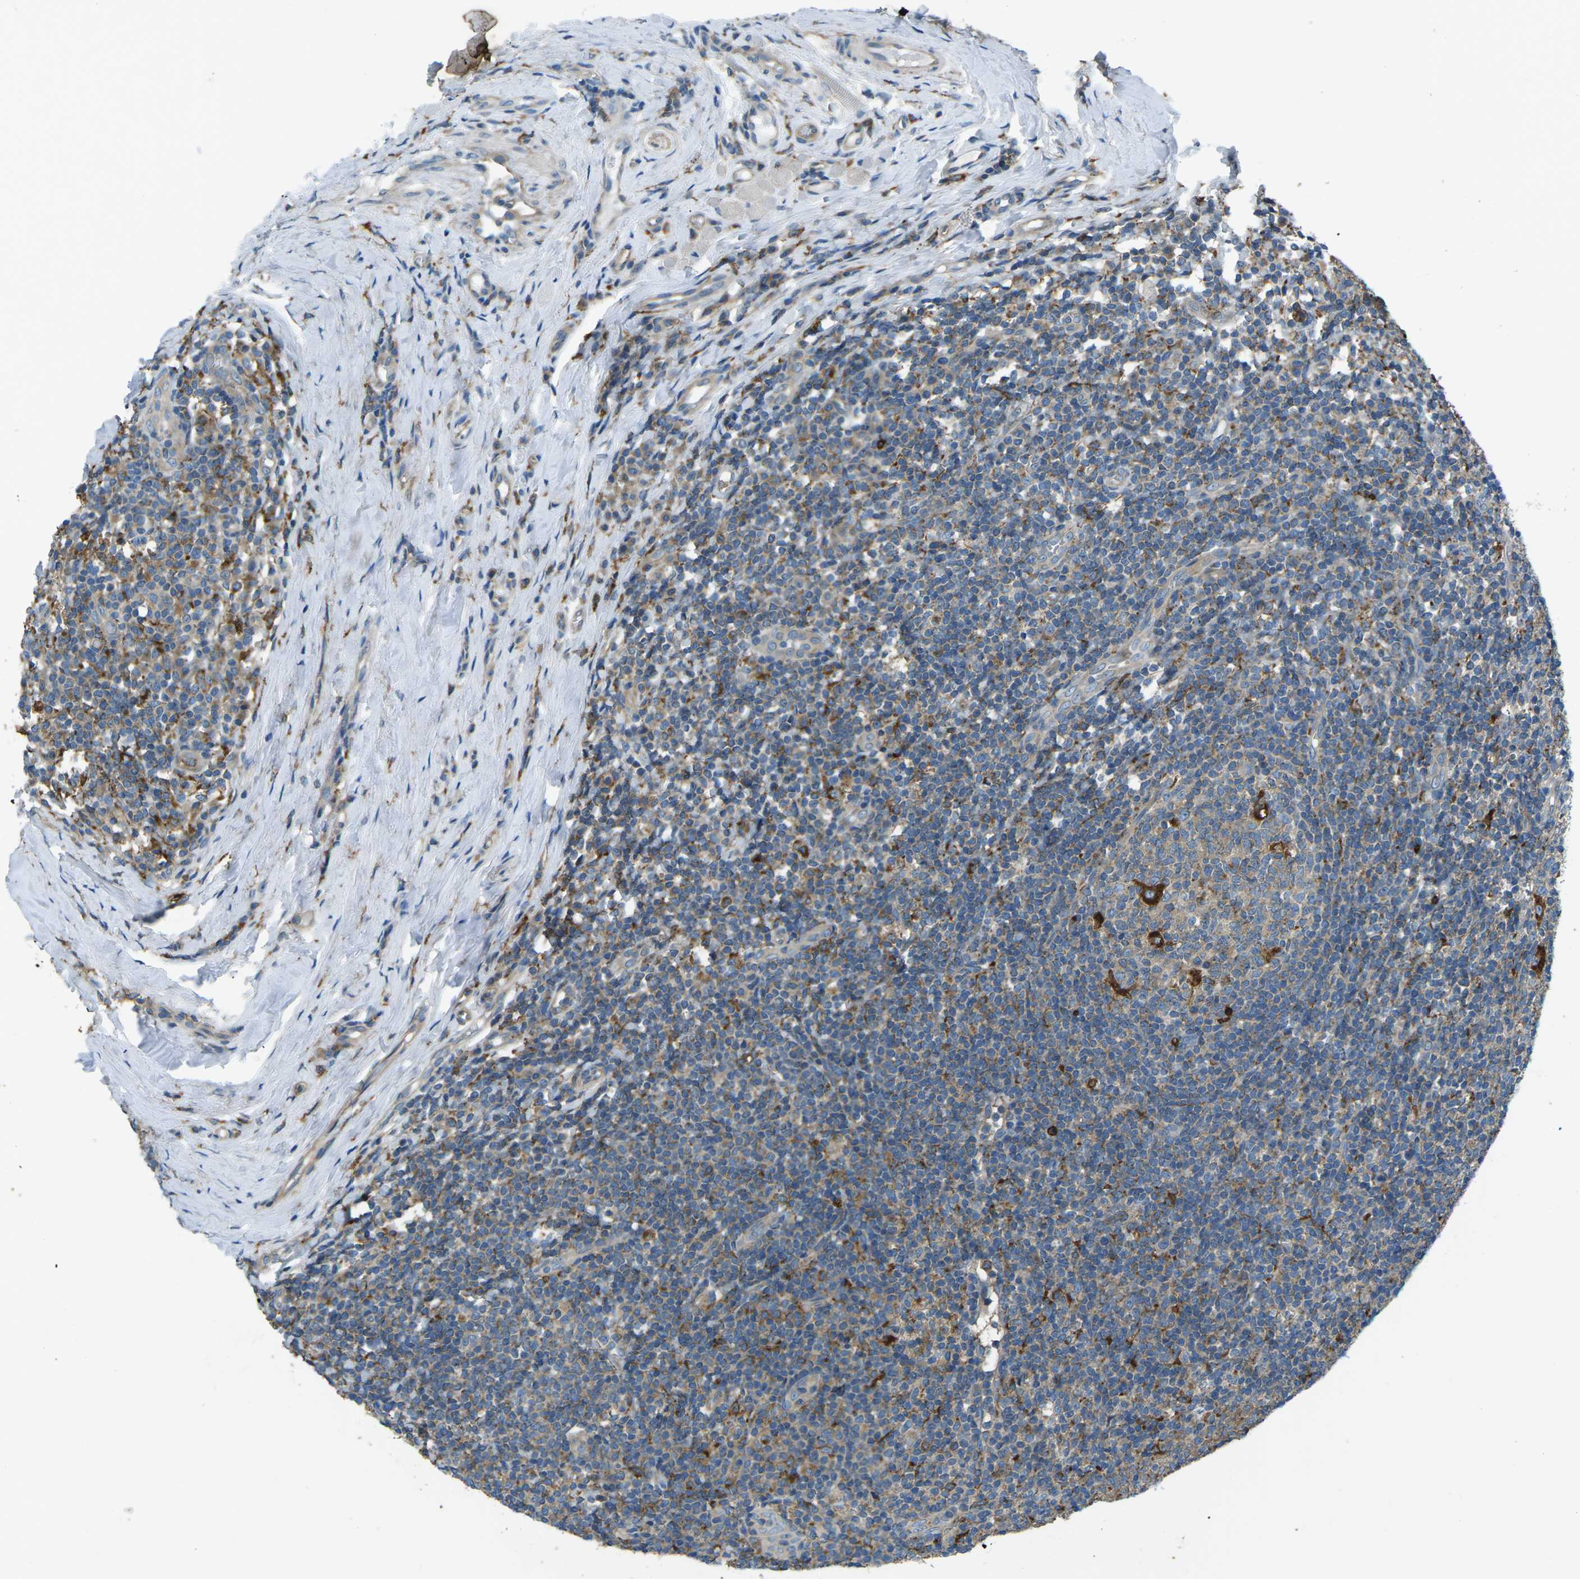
{"staining": {"intensity": "strong", "quantity": "<25%", "location": "cytoplasmic/membranous"}, "tissue": "tonsil", "cell_type": "Germinal center cells", "image_type": "normal", "snomed": [{"axis": "morphology", "description": "Normal tissue, NOS"}, {"axis": "topography", "description": "Tonsil"}], "caption": "IHC micrograph of benign tonsil stained for a protein (brown), which reveals medium levels of strong cytoplasmic/membranous staining in approximately <25% of germinal center cells.", "gene": "CDK17", "patient": {"sex": "female", "age": 19}}